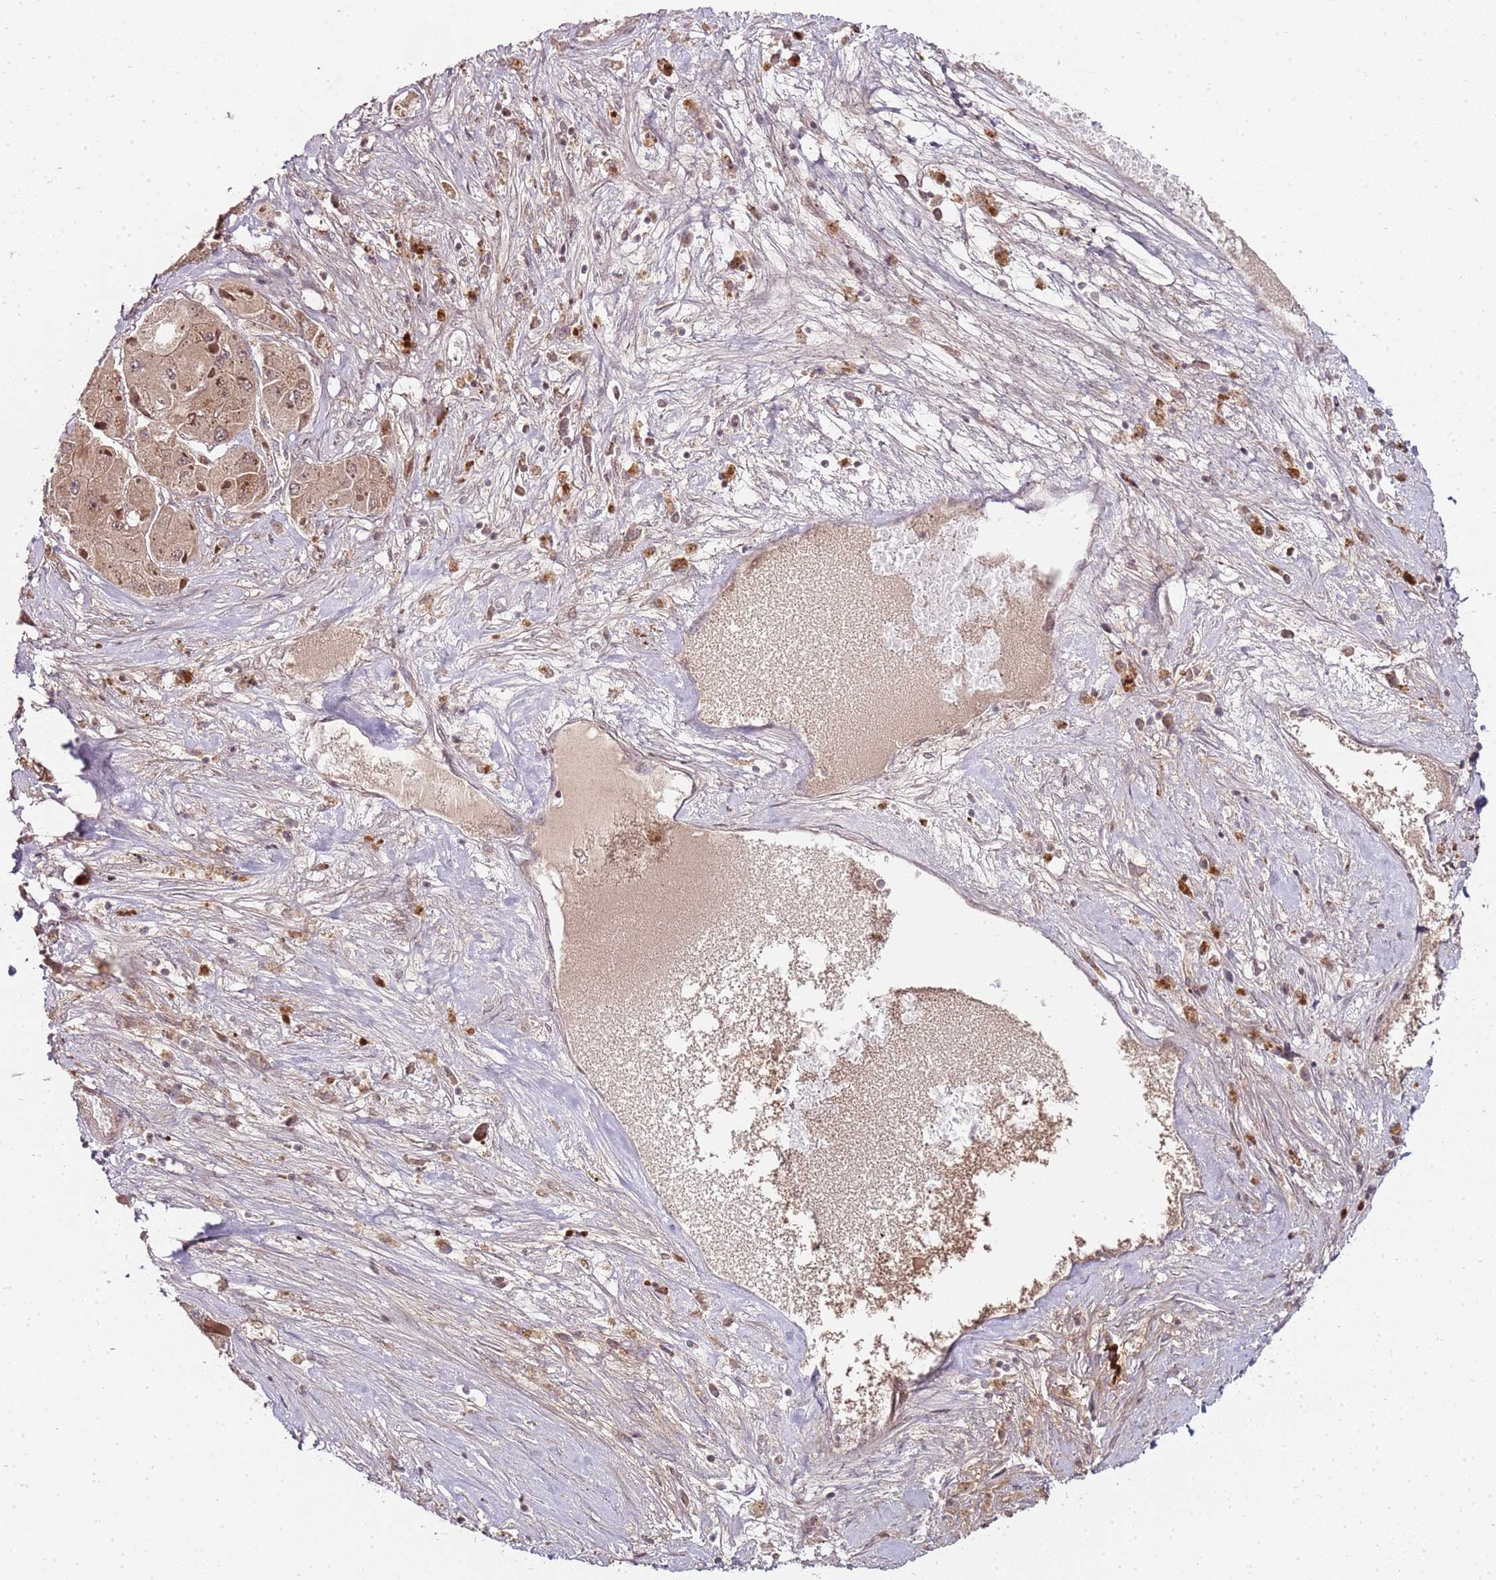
{"staining": {"intensity": "weak", "quantity": ">75%", "location": "cytoplasmic/membranous"}, "tissue": "liver cancer", "cell_type": "Tumor cells", "image_type": "cancer", "snomed": [{"axis": "morphology", "description": "Carcinoma, Hepatocellular, NOS"}, {"axis": "topography", "description": "Liver"}], "caption": "Brown immunohistochemical staining in human hepatocellular carcinoma (liver) exhibits weak cytoplasmic/membranous positivity in approximately >75% of tumor cells.", "gene": "EDC3", "patient": {"sex": "female", "age": 73}}